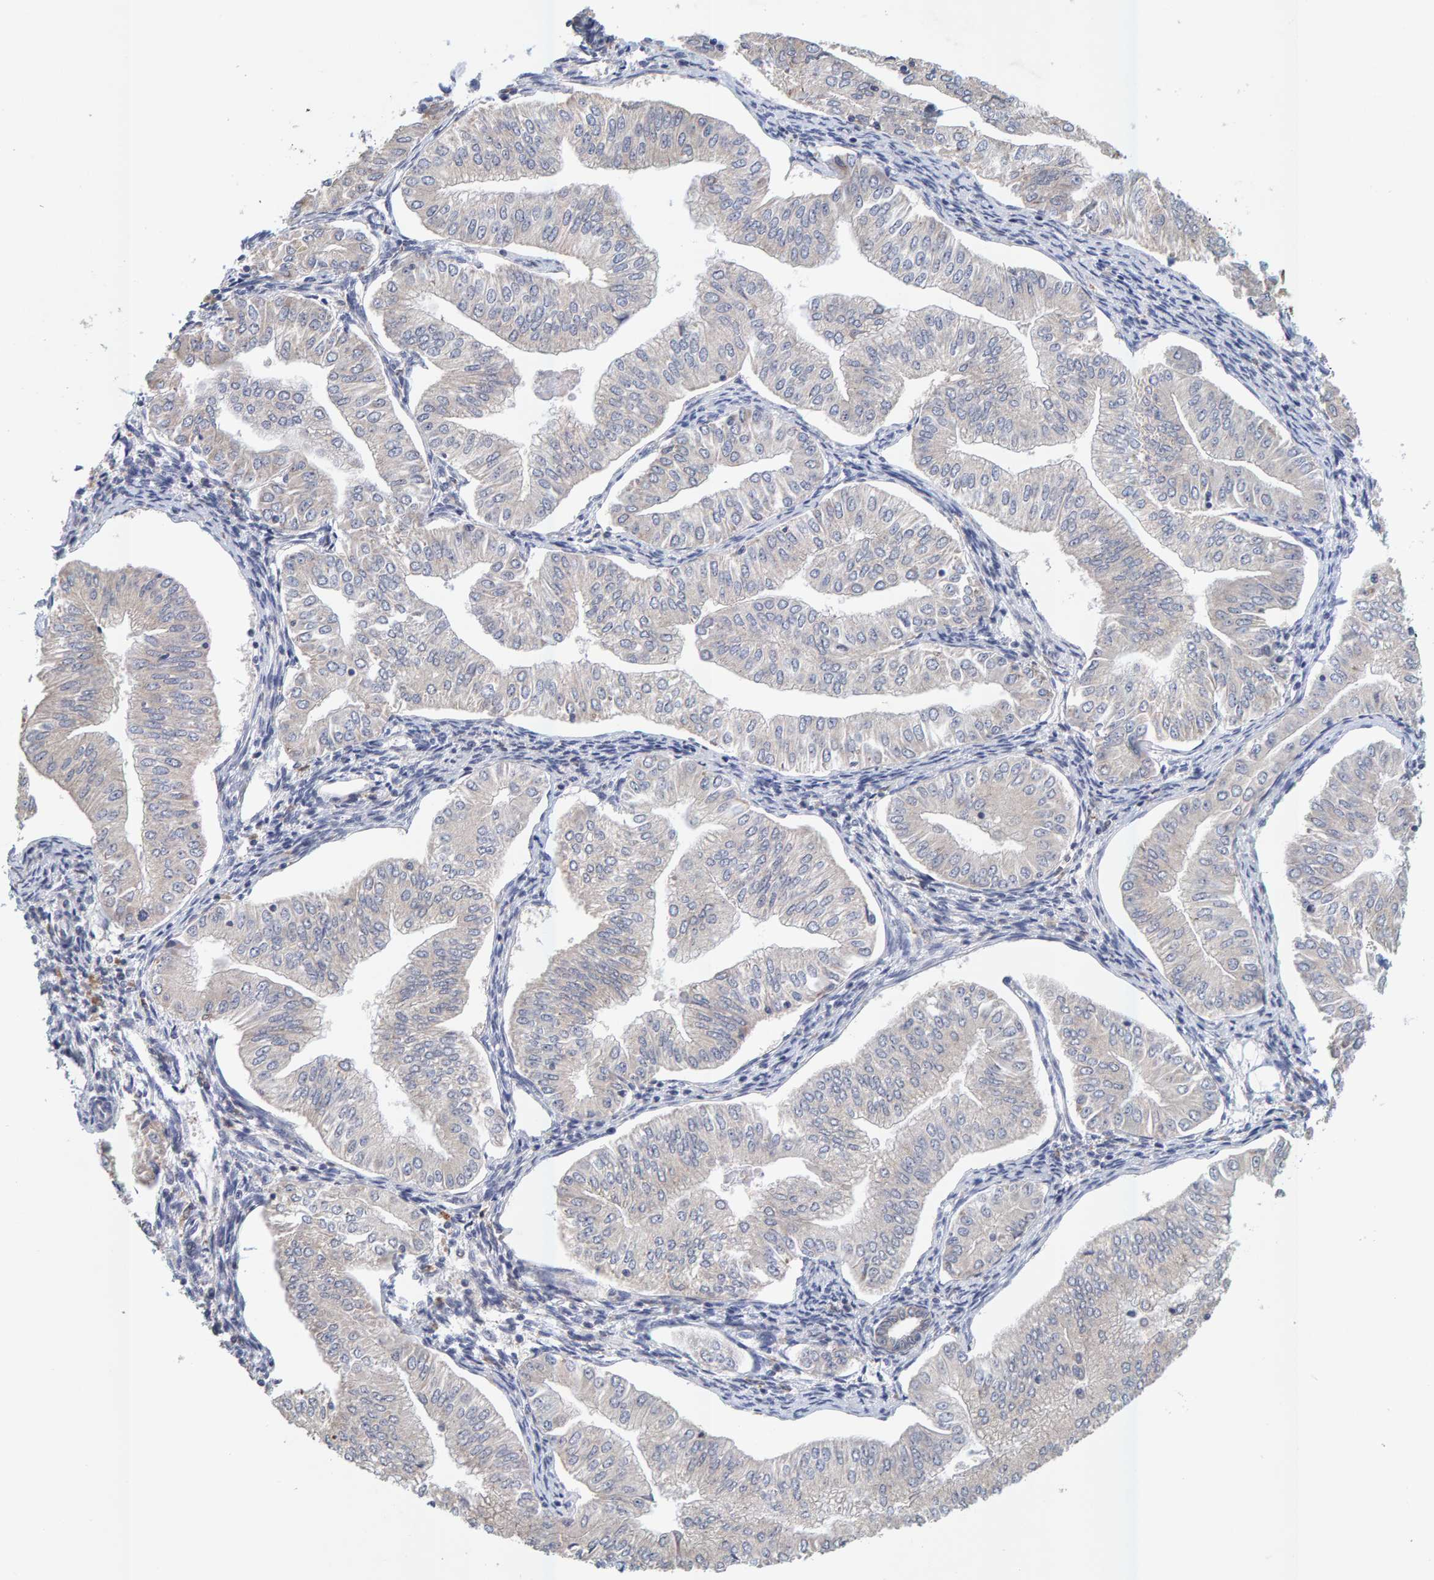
{"staining": {"intensity": "negative", "quantity": "none", "location": "none"}, "tissue": "endometrial cancer", "cell_type": "Tumor cells", "image_type": "cancer", "snomed": [{"axis": "morphology", "description": "Normal tissue, NOS"}, {"axis": "morphology", "description": "Adenocarcinoma, NOS"}, {"axis": "topography", "description": "Endometrium"}], "caption": "IHC micrograph of adenocarcinoma (endometrial) stained for a protein (brown), which reveals no staining in tumor cells. (Stains: DAB immunohistochemistry with hematoxylin counter stain, Microscopy: brightfield microscopy at high magnification).", "gene": "SGPL1", "patient": {"sex": "female", "age": 53}}